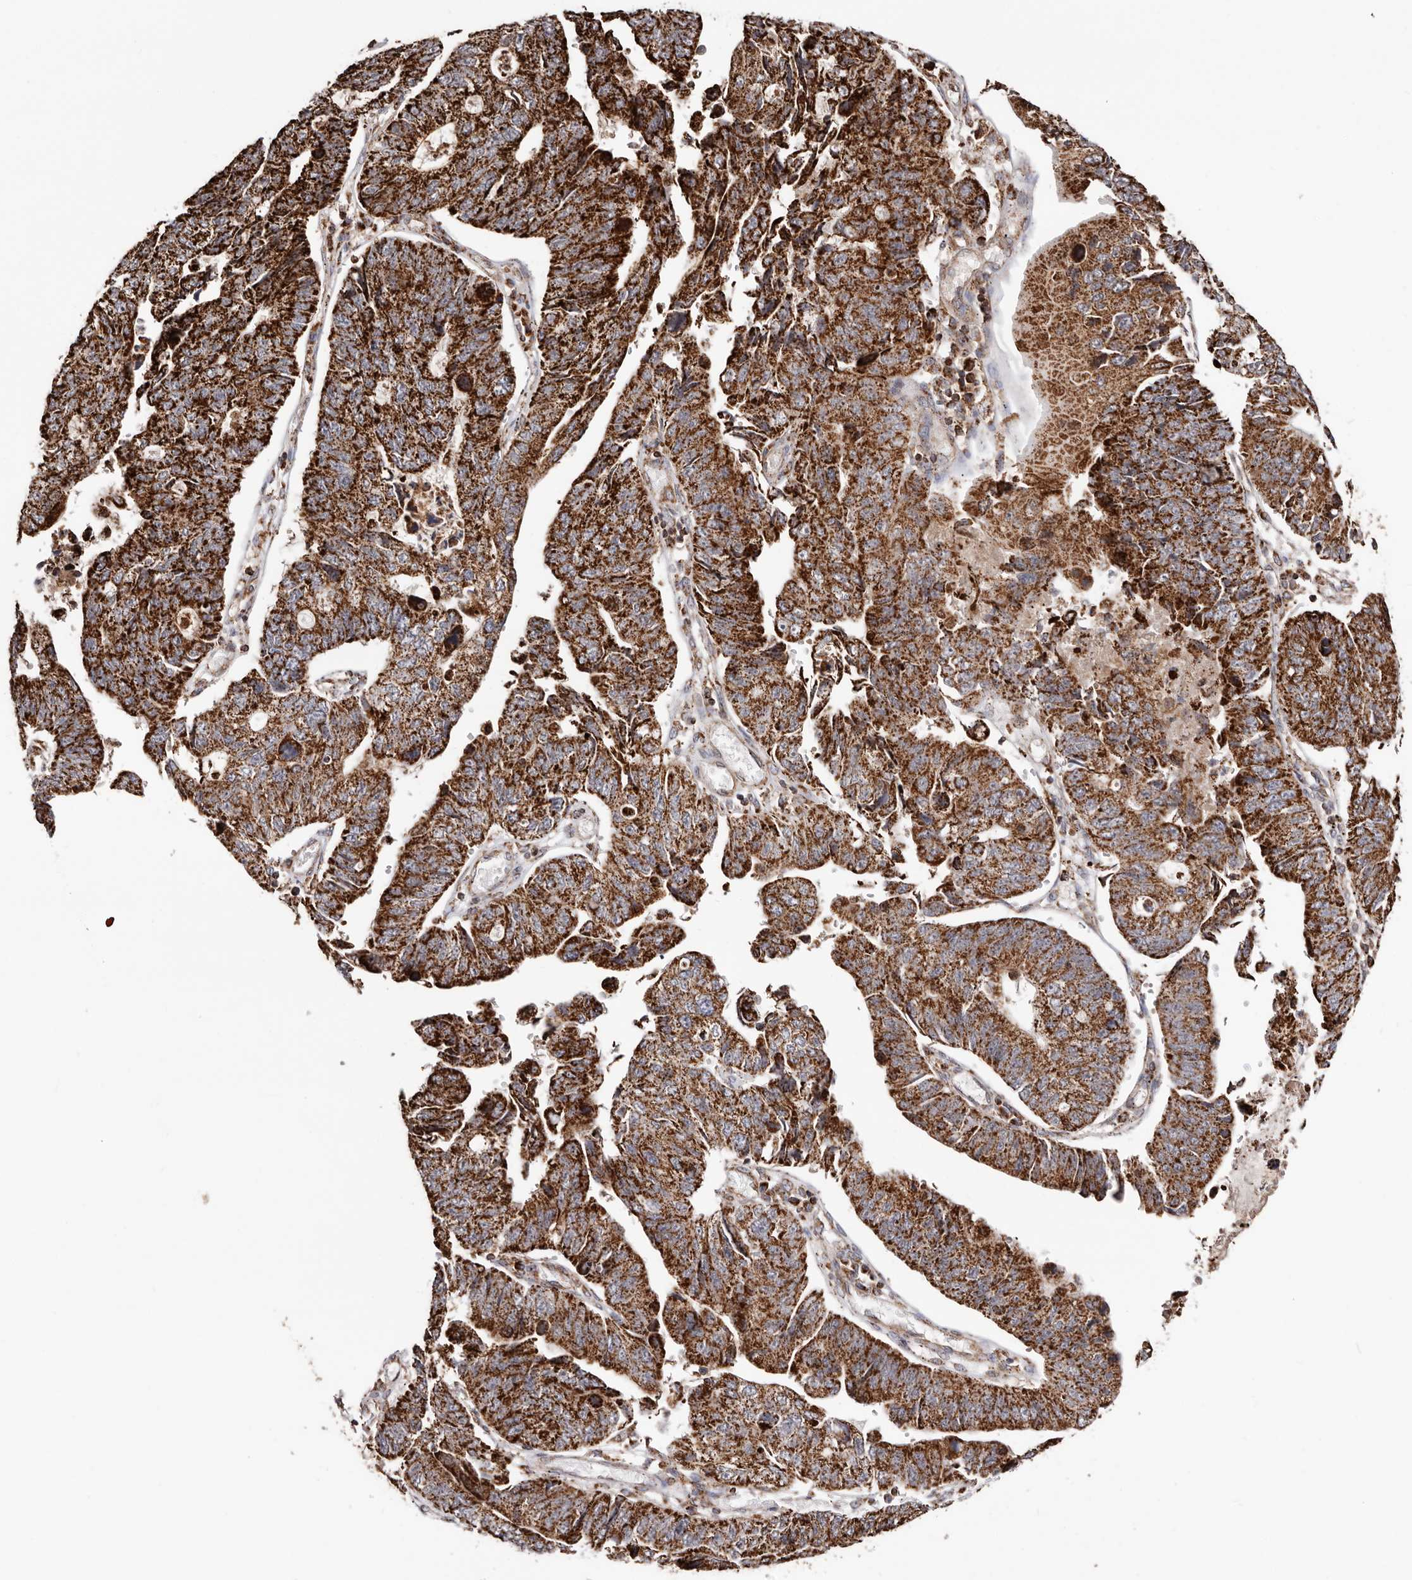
{"staining": {"intensity": "strong", "quantity": ">75%", "location": "cytoplasmic/membranous"}, "tissue": "stomach cancer", "cell_type": "Tumor cells", "image_type": "cancer", "snomed": [{"axis": "morphology", "description": "Adenocarcinoma, NOS"}, {"axis": "topography", "description": "Stomach"}], "caption": "Strong cytoplasmic/membranous expression is identified in approximately >75% of tumor cells in stomach cancer. (Brightfield microscopy of DAB IHC at high magnification).", "gene": "PRKACB", "patient": {"sex": "male", "age": 59}}